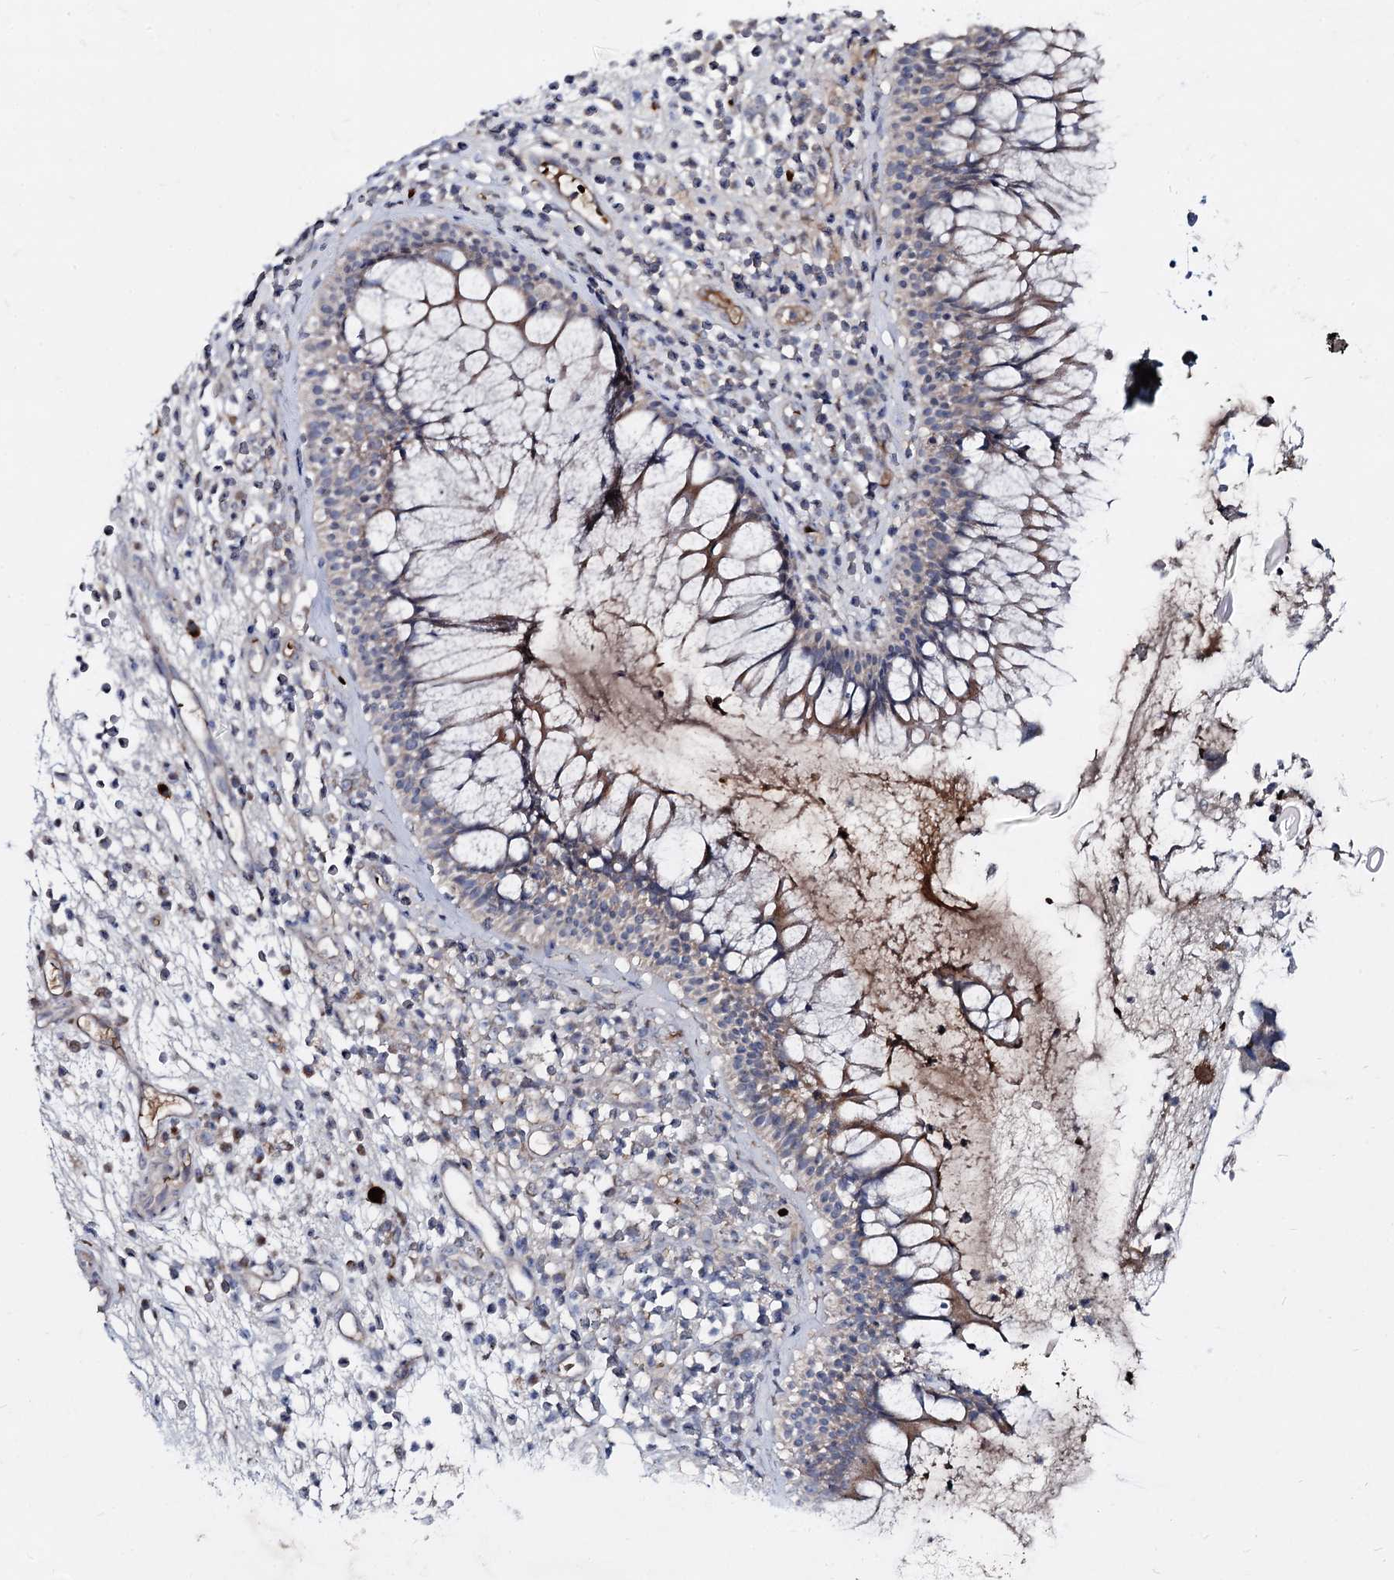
{"staining": {"intensity": "moderate", "quantity": "<25%", "location": "cytoplasmic/membranous"}, "tissue": "nasopharynx", "cell_type": "Respiratory epithelial cells", "image_type": "normal", "snomed": [{"axis": "morphology", "description": "Normal tissue, NOS"}, {"axis": "morphology", "description": "Inflammation, NOS"}, {"axis": "topography", "description": "Nasopharynx"}], "caption": "A high-resolution histopathology image shows immunohistochemistry staining of normal nasopharynx, which reveals moderate cytoplasmic/membranous expression in approximately <25% of respiratory epithelial cells. (Stains: DAB in brown, nuclei in blue, Microscopy: brightfield microscopy at high magnification).", "gene": "RNF6", "patient": {"sex": "male", "age": 70}}